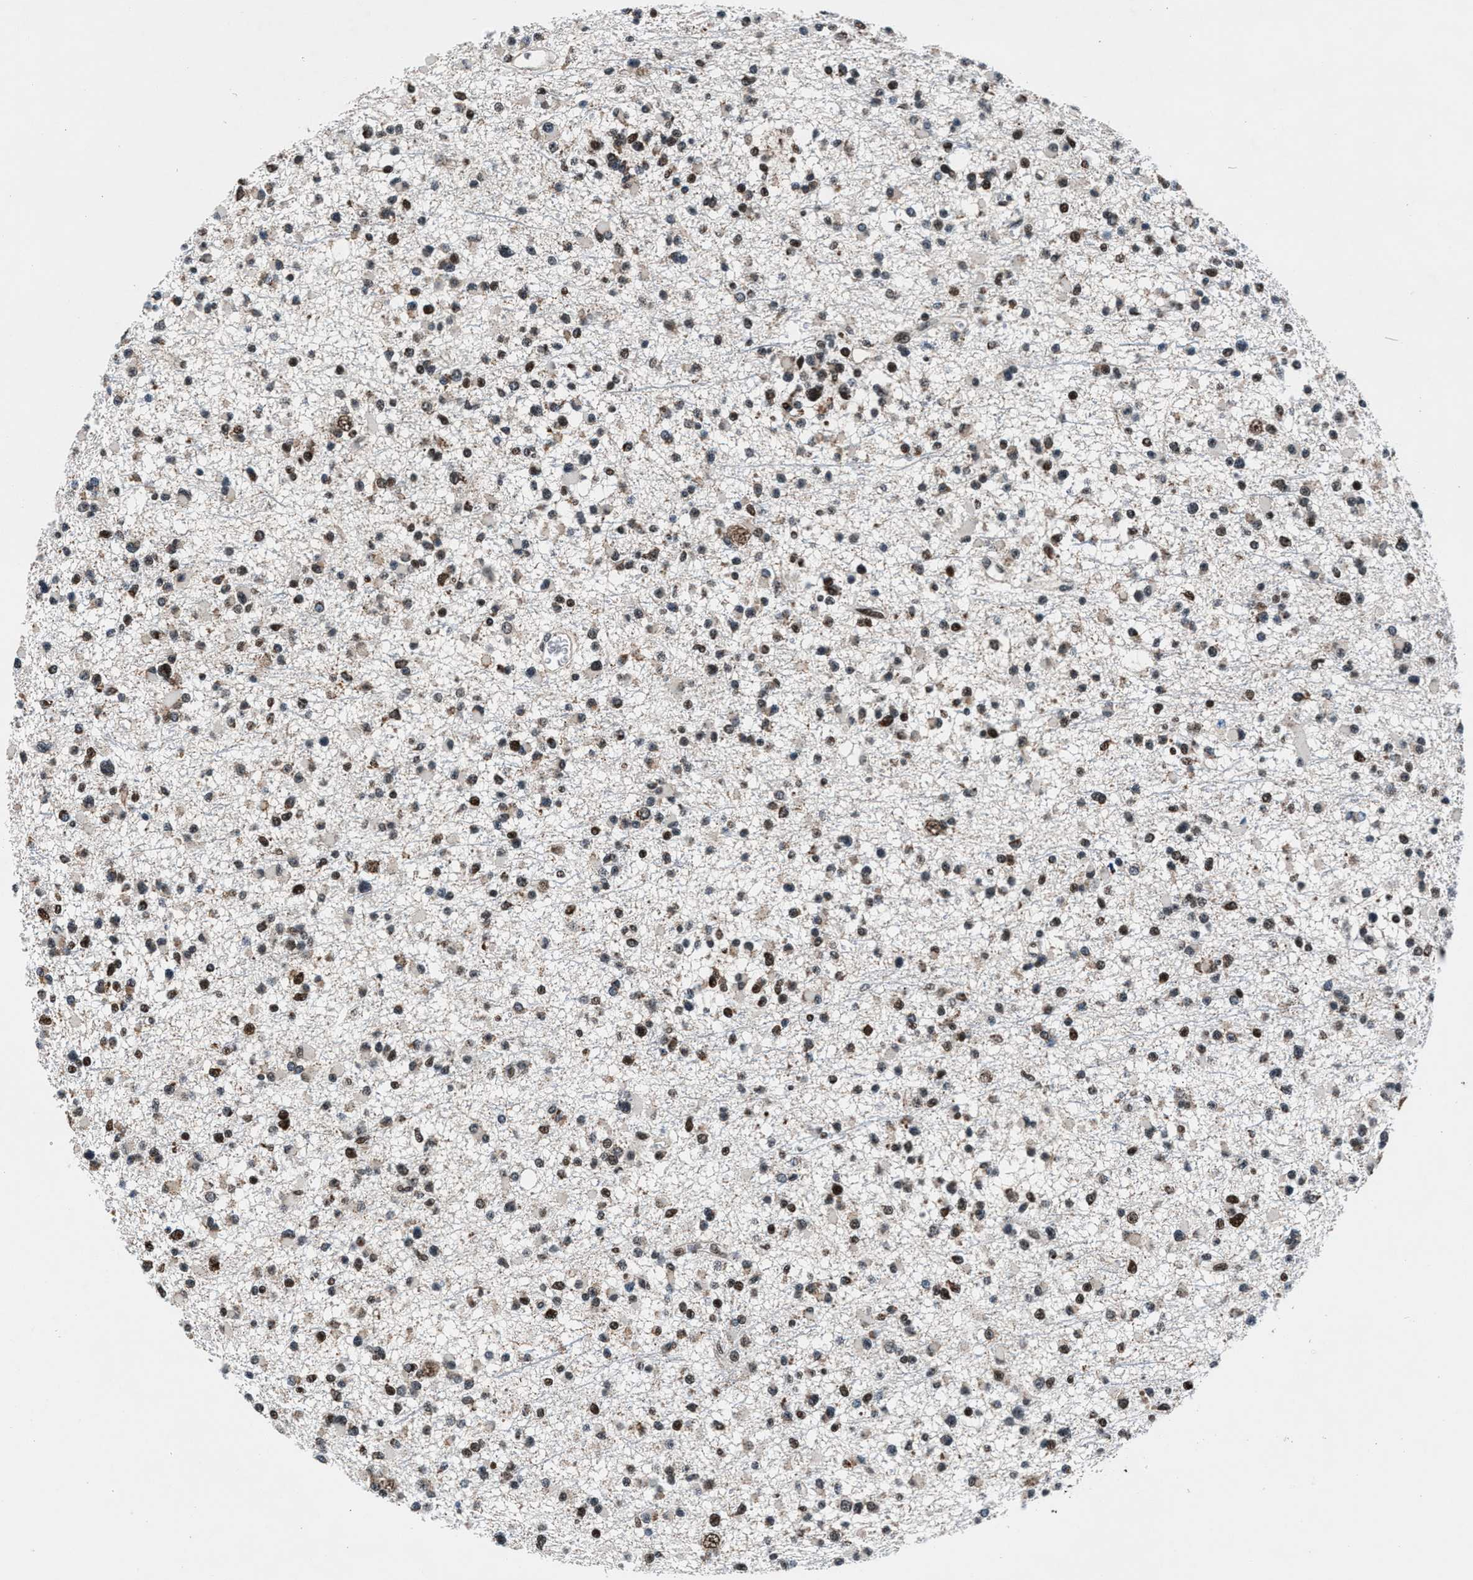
{"staining": {"intensity": "moderate", "quantity": "25%-75%", "location": "cytoplasmic/membranous,nuclear"}, "tissue": "glioma", "cell_type": "Tumor cells", "image_type": "cancer", "snomed": [{"axis": "morphology", "description": "Glioma, malignant, Low grade"}, {"axis": "topography", "description": "Brain"}], "caption": "High-power microscopy captured an IHC micrograph of glioma, revealing moderate cytoplasmic/membranous and nuclear expression in about 25%-75% of tumor cells. (IHC, brightfield microscopy, high magnification).", "gene": "PRRC2B", "patient": {"sex": "female", "age": 22}}